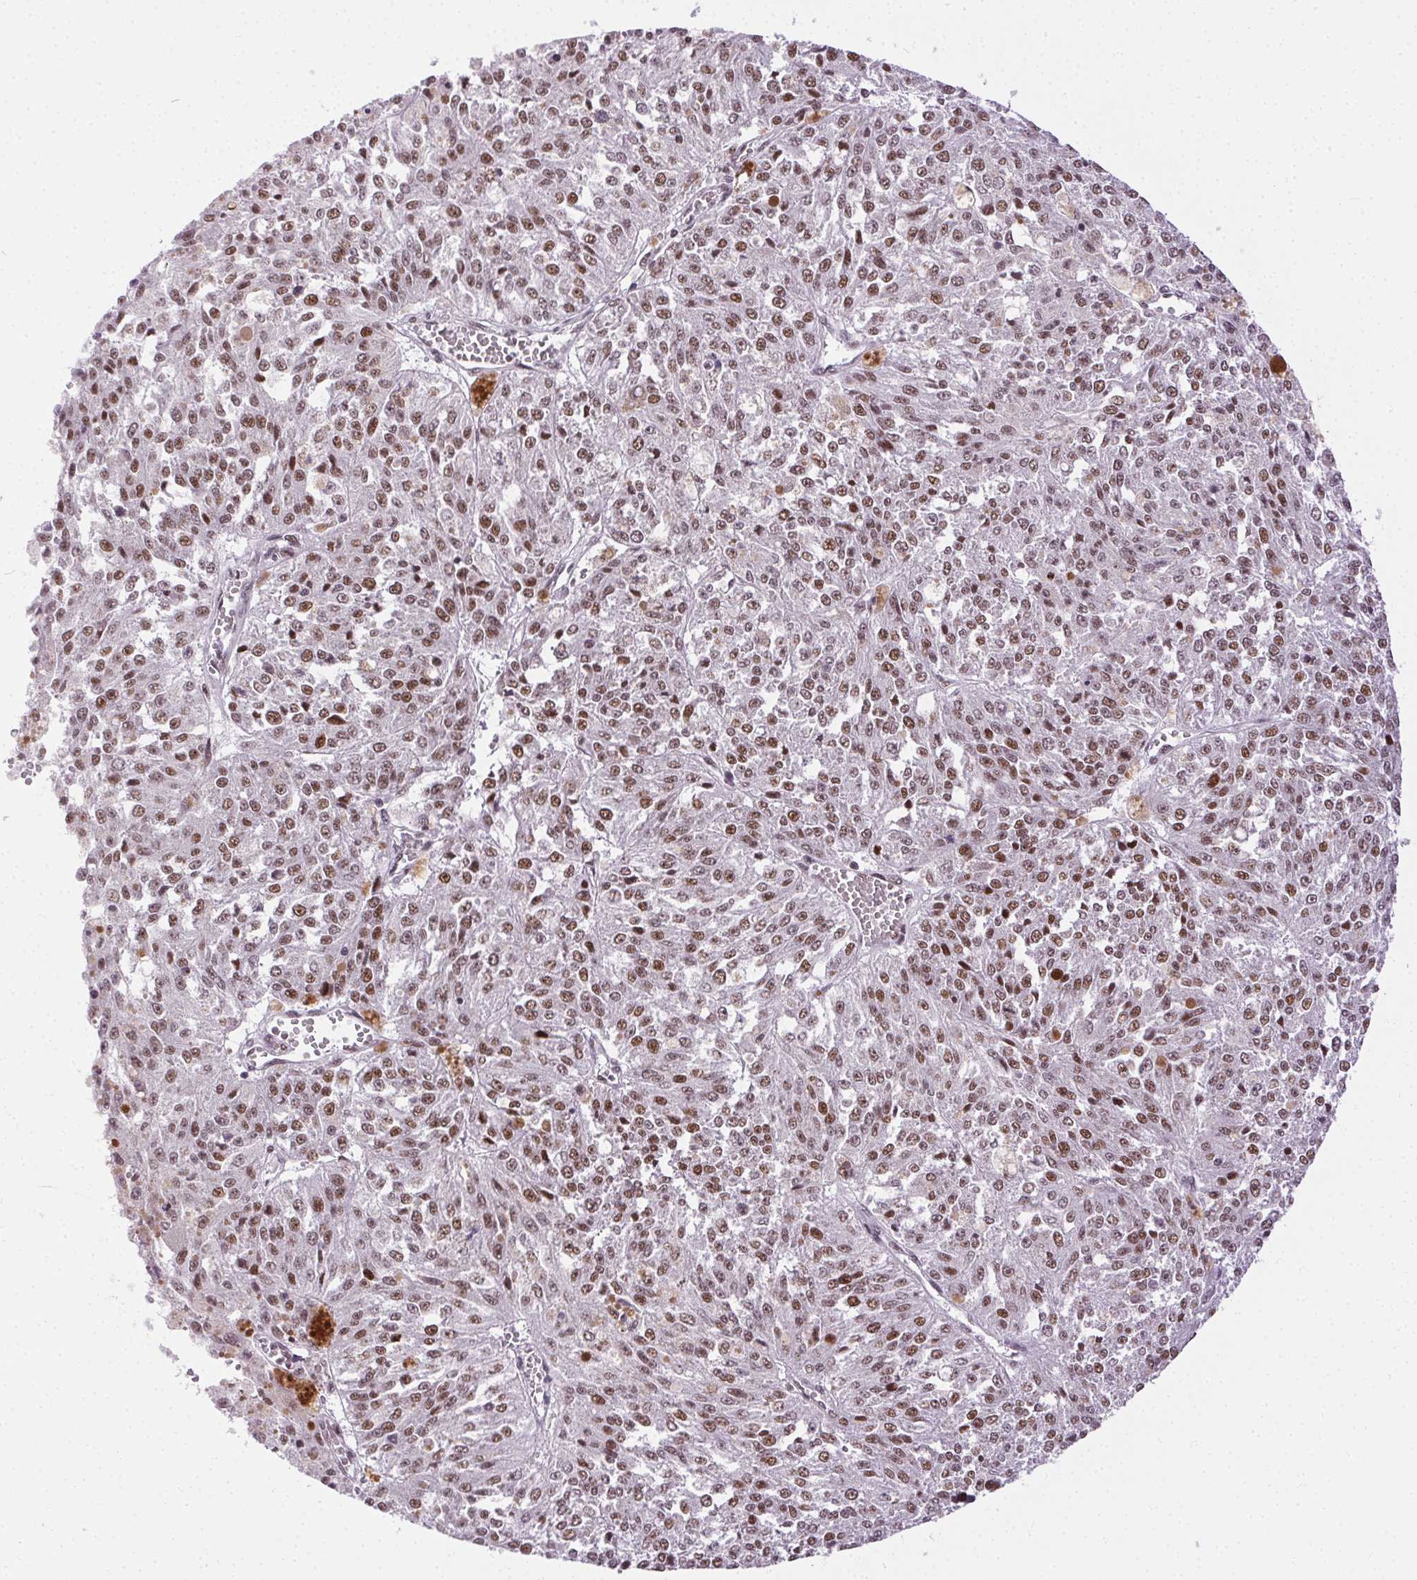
{"staining": {"intensity": "moderate", "quantity": ">75%", "location": "nuclear"}, "tissue": "melanoma", "cell_type": "Tumor cells", "image_type": "cancer", "snomed": [{"axis": "morphology", "description": "Malignant melanoma, Metastatic site"}, {"axis": "topography", "description": "Lymph node"}], "caption": "Immunohistochemical staining of human melanoma shows medium levels of moderate nuclear protein staining in approximately >75% of tumor cells. Nuclei are stained in blue.", "gene": "TRA2B", "patient": {"sex": "female", "age": 64}}